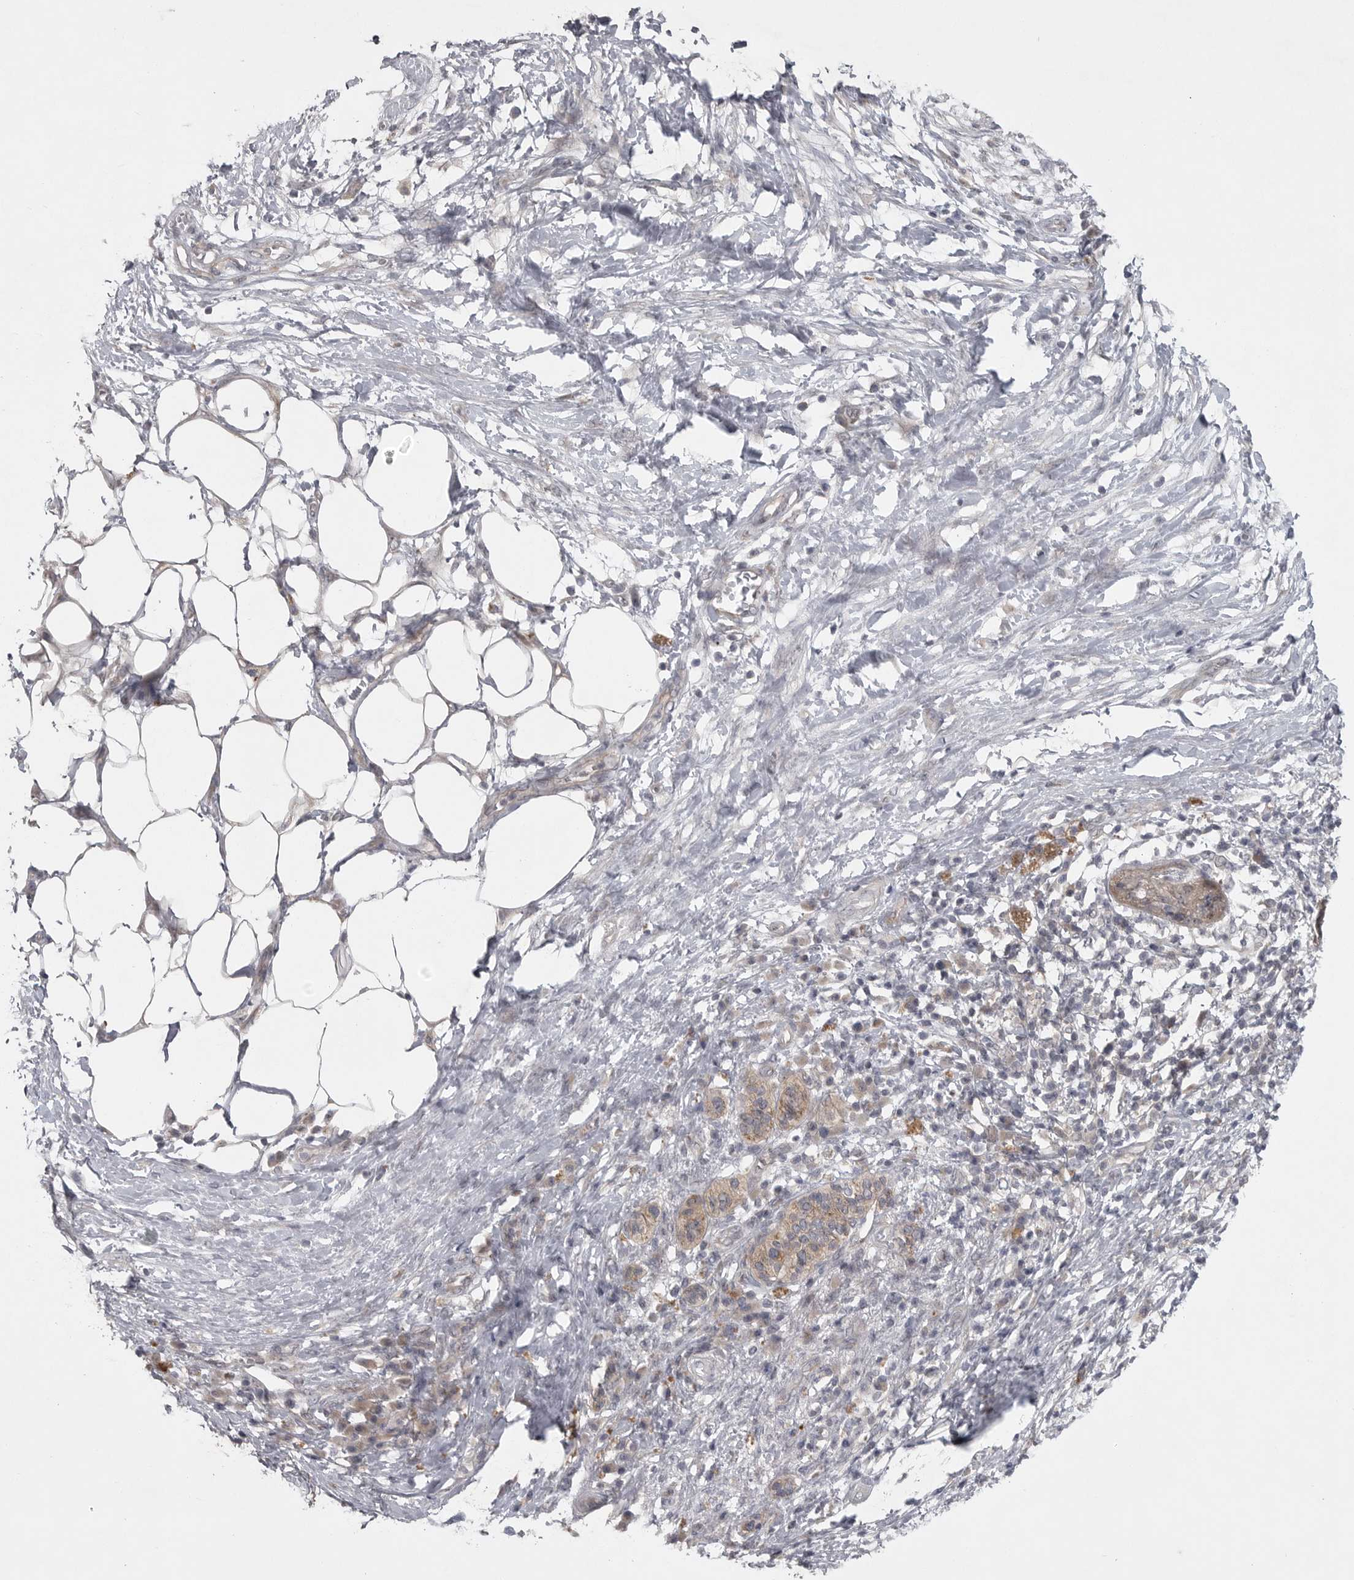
{"staining": {"intensity": "weak", "quantity": ">75%", "location": "cytoplasmic/membranous"}, "tissue": "pancreatic cancer", "cell_type": "Tumor cells", "image_type": "cancer", "snomed": [{"axis": "morphology", "description": "Adenocarcinoma, NOS"}, {"axis": "topography", "description": "Pancreas"}], "caption": "This is an image of IHC staining of pancreatic adenocarcinoma, which shows weak staining in the cytoplasmic/membranous of tumor cells.", "gene": "PHF13", "patient": {"sex": "female", "age": 78}}